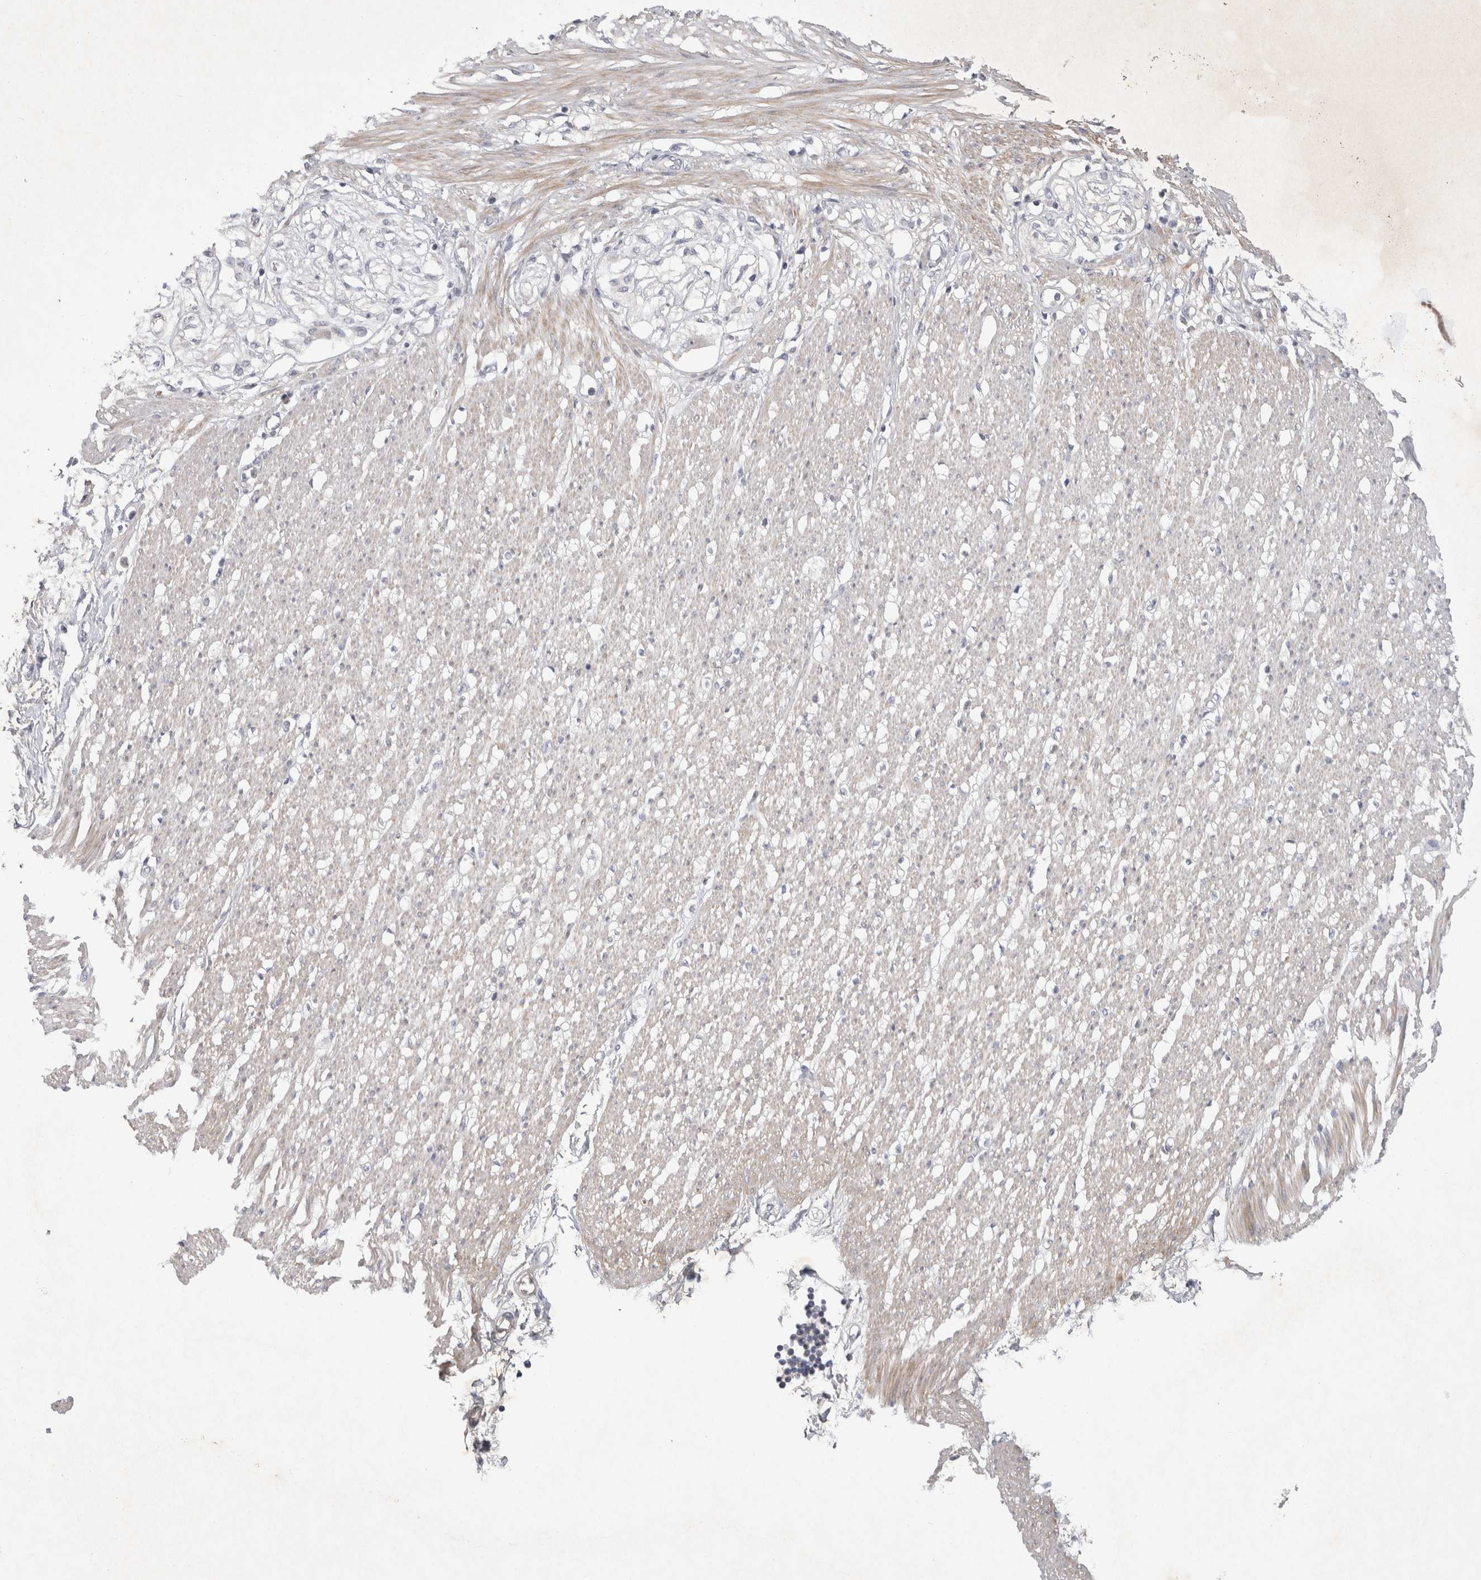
{"staining": {"intensity": "negative", "quantity": "none", "location": "none"}, "tissue": "soft tissue", "cell_type": "Fibroblasts", "image_type": "normal", "snomed": [{"axis": "morphology", "description": "Normal tissue, NOS"}, {"axis": "morphology", "description": "Adenocarcinoma, NOS"}, {"axis": "topography", "description": "Colon"}, {"axis": "topography", "description": "Peripheral nerve tissue"}], "caption": "An image of soft tissue stained for a protein reveals no brown staining in fibroblasts.", "gene": "BZW2", "patient": {"sex": "male", "age": 14}}